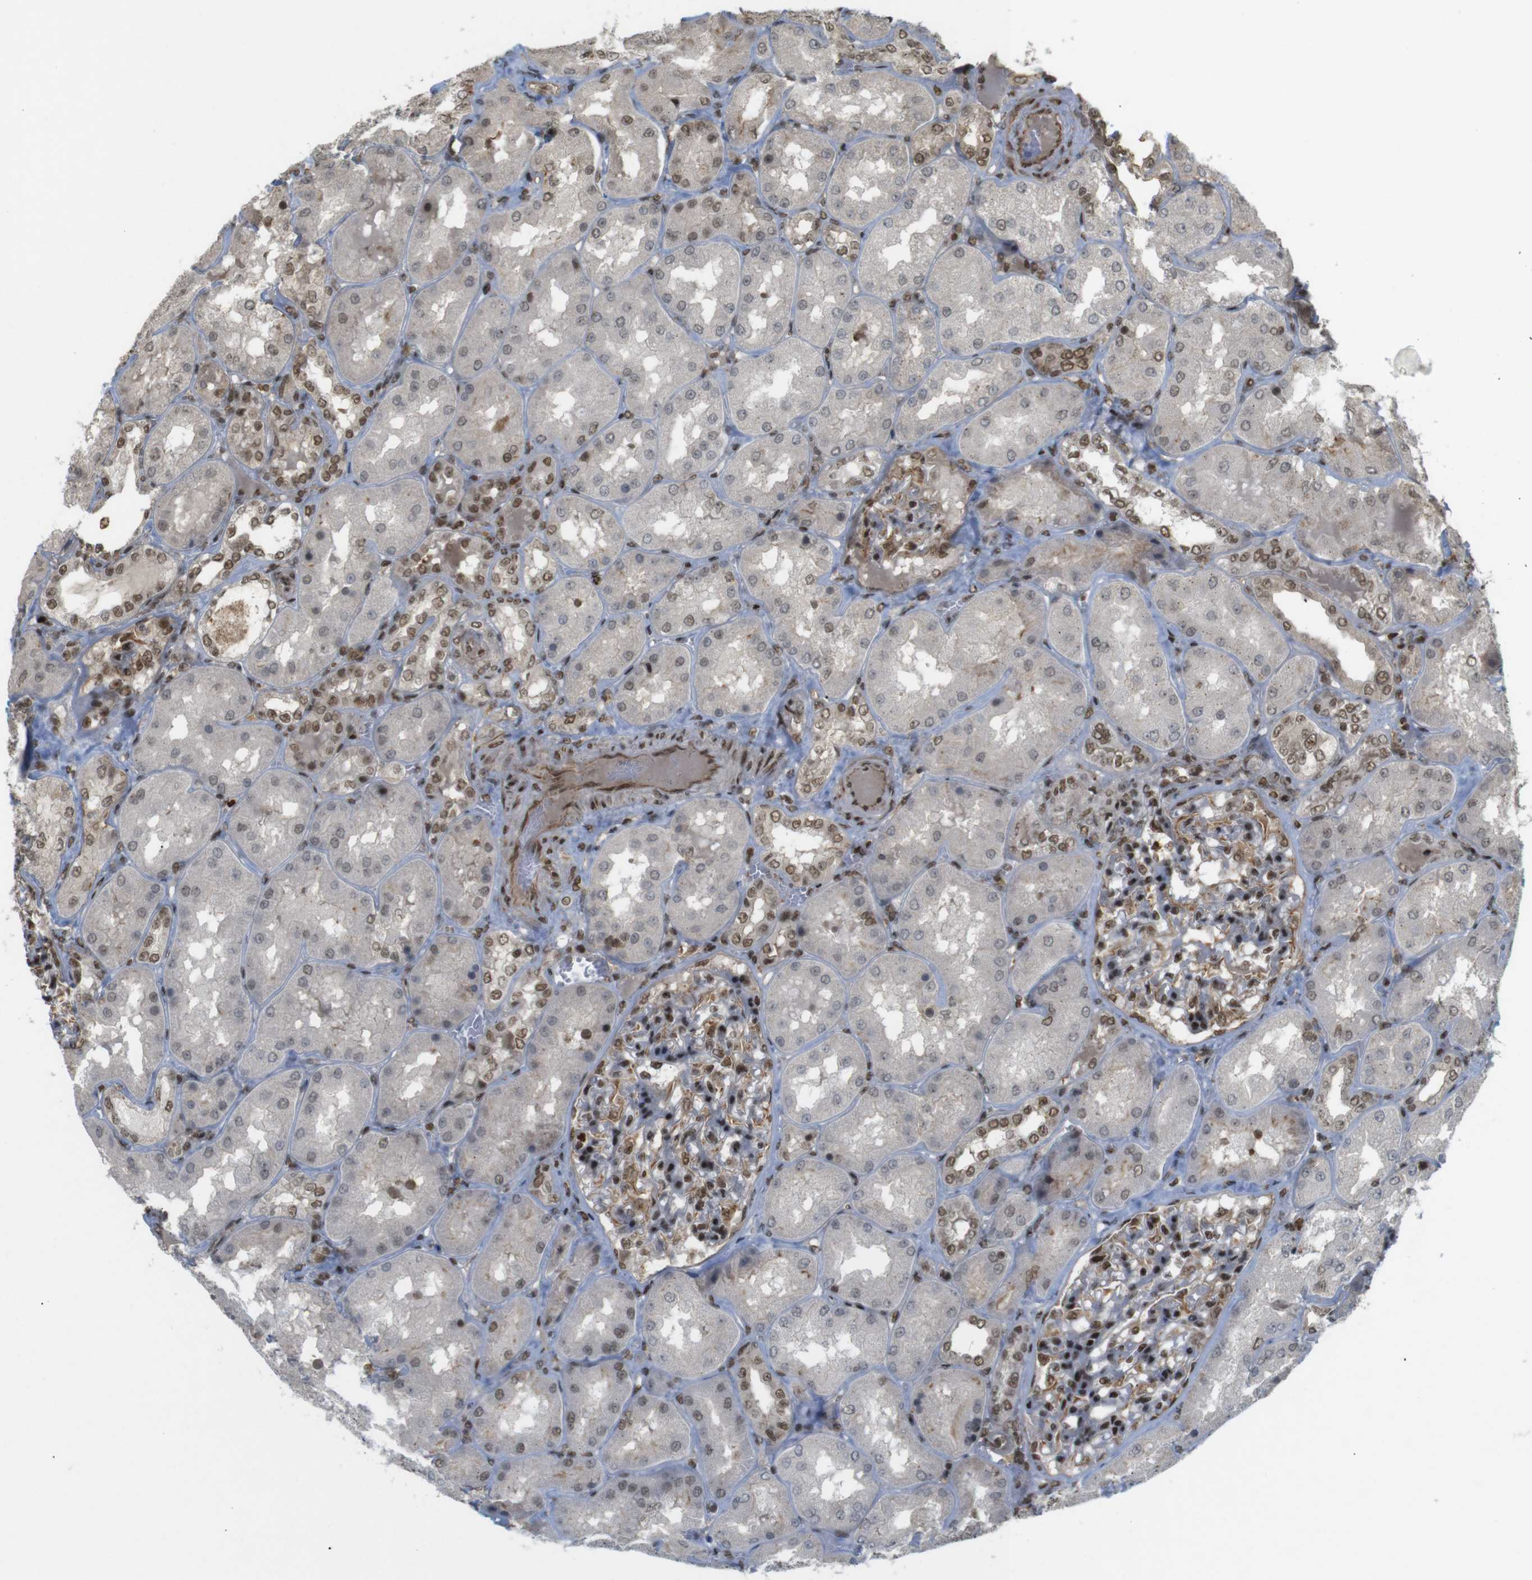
{"staining": {"intensity": "moderate", "quantity": "25%-75%", "location": "cytoplasmic/membranous,nuclear"}, "tissue": "kidney", "cell_type": "Cells in glomeruli", "image_type": "normal", "snomed": [{"axis": "morphology", "description": "Normal tissue, NOS"}, {"axis": "topography", "description": "Kidney"}], "caption": "Protein positivity by IHC displays moderate cytoplasmic/membranous,nuclear positivity in approximately 25%-75% of cells in glomeruli in normal kidney. Immunohistochemistry stains the protein of interest in brown and the nuclei are stained blue.", "gene": "SP2", "patient": {"sex": "female", "age": 56}}